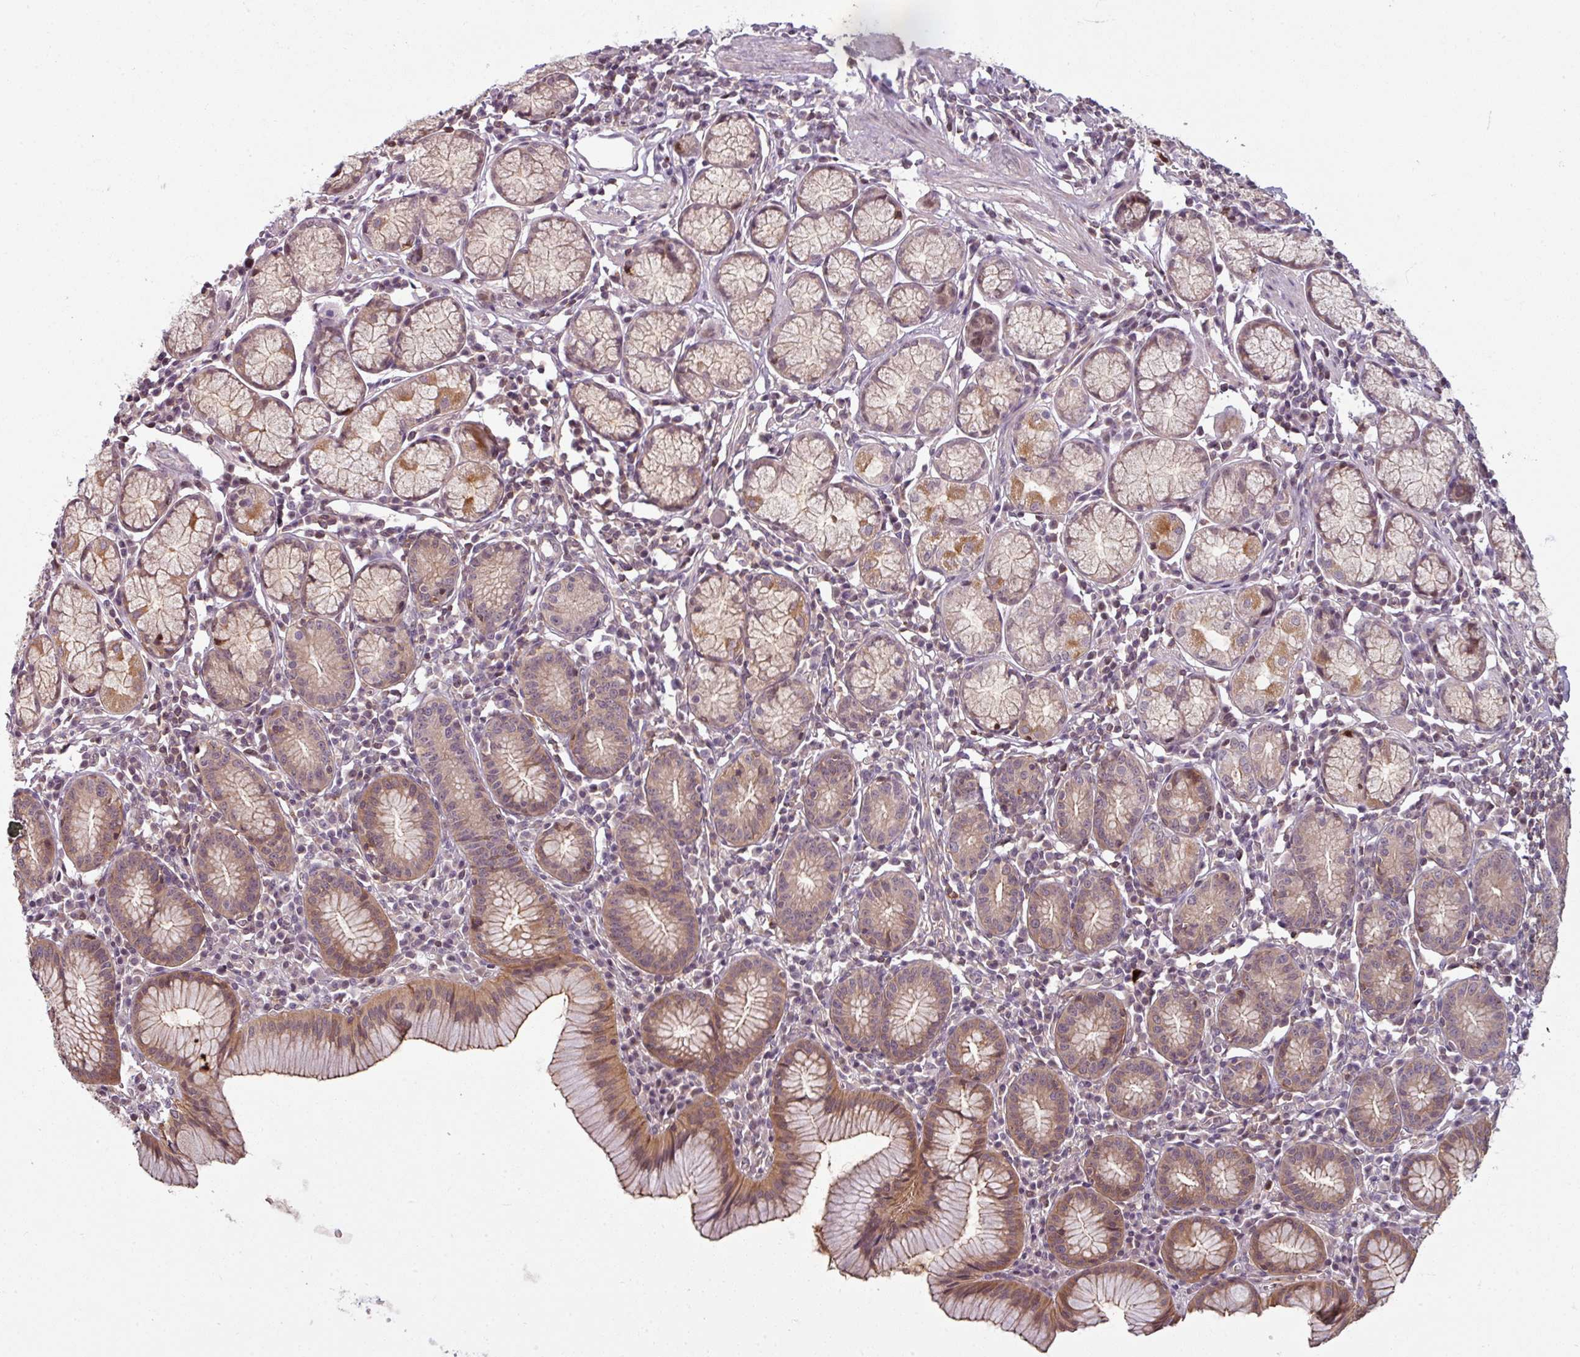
{"staining": {"intensity": "strong", "quantity": "25%-75%", "location": "cytoplasmic/membranous"}, "tissue": "stomach", "cell_type": "Glandular cells", "image_type": "normal", "snomed": [{"axis": "morphology", "description": "Normal tissue, NOS"}, {"axis": "topography", "description": "Stomach"}], "caption": "Stomach stained with DAB (3,3'-diaminobenzidine) IHC shows high levels of strong cytoplasmic/membranous positivity in approximately 25%-75% of glandular cells.", "gene": "TUSC3", "patient": {"sex": "male", "age": 55}}